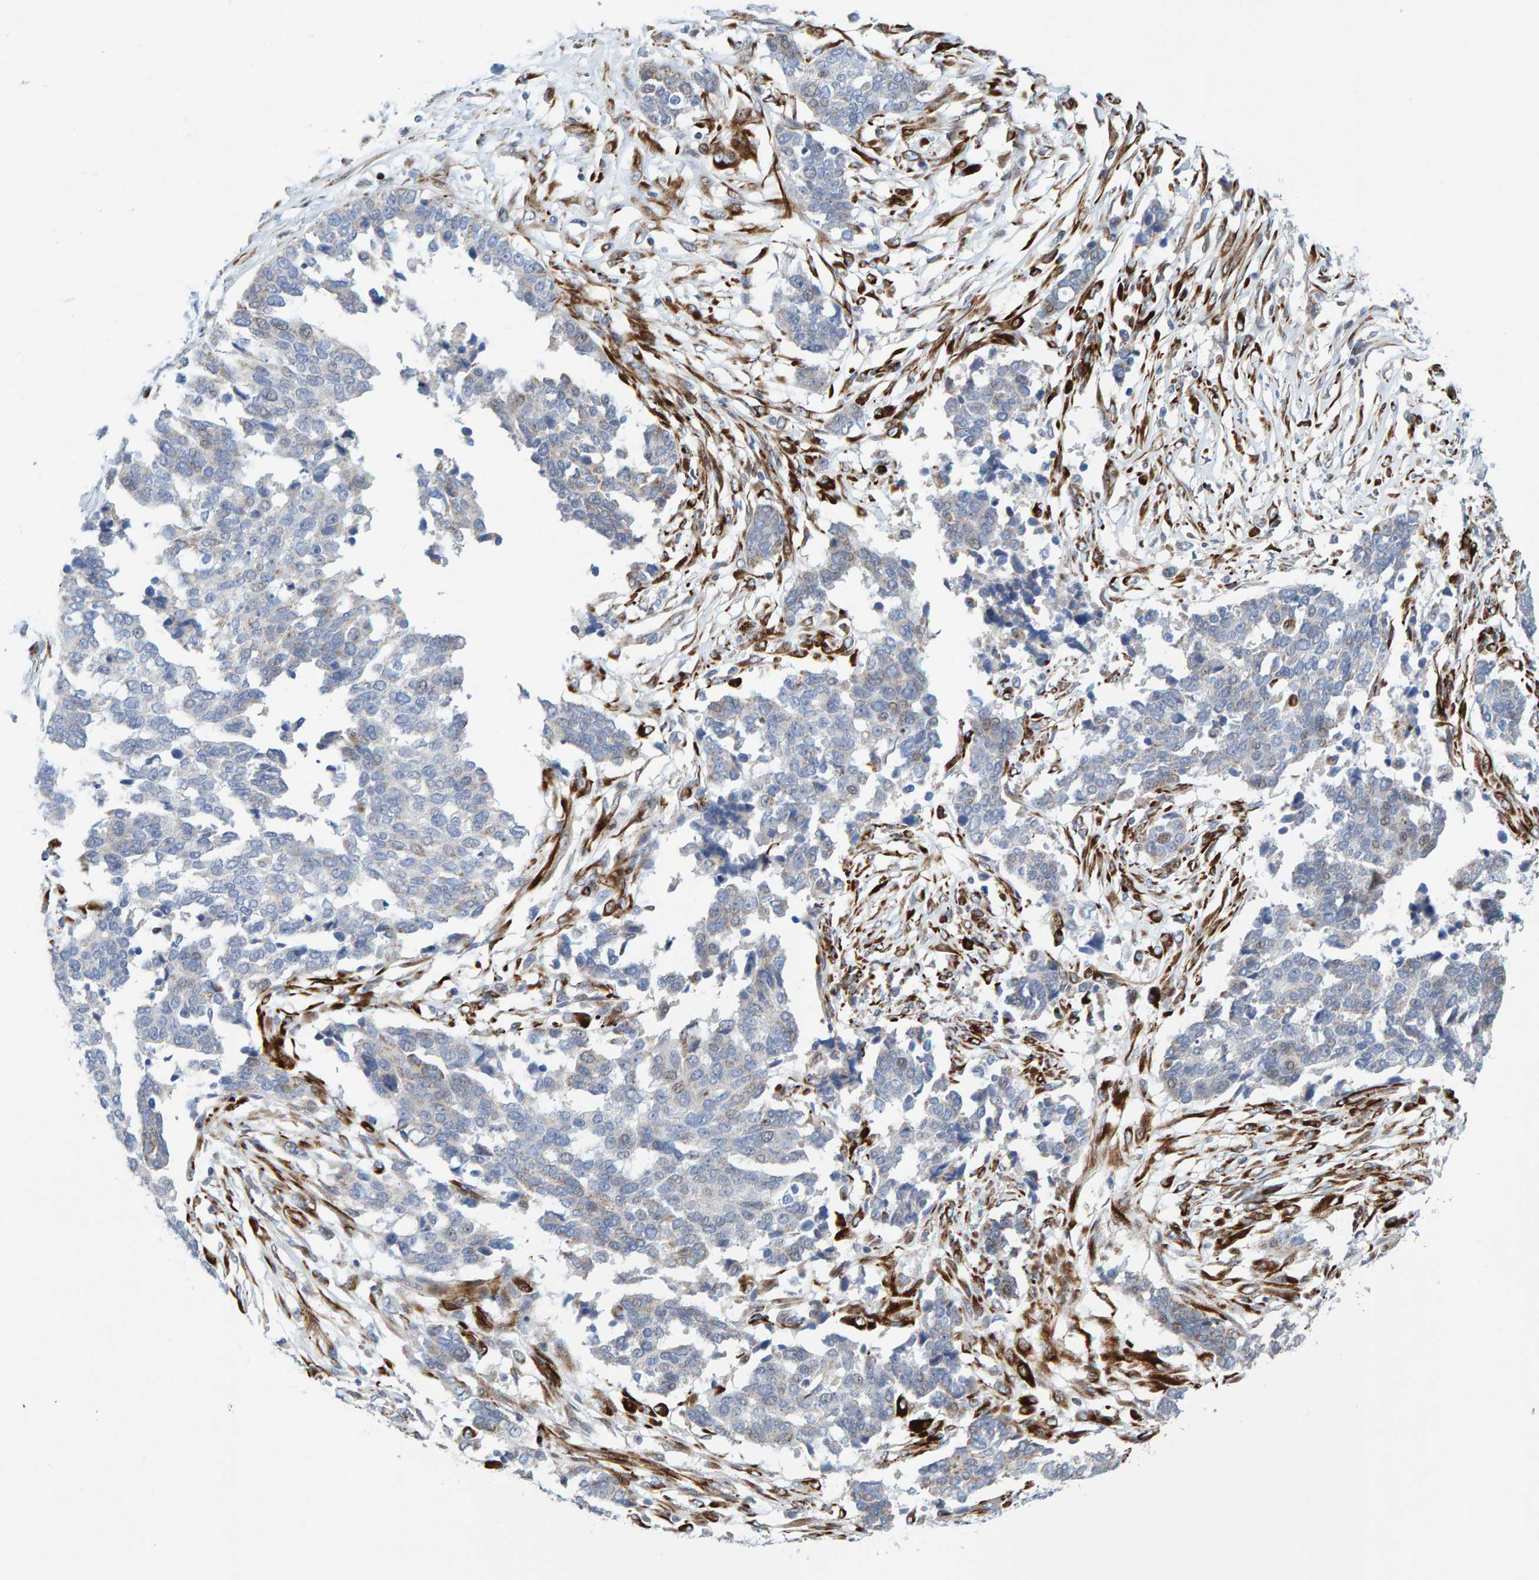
{"staining": {"intensity": "negative", "quantity": "none", "location": "none"}, "tissue": "ovarian cancer", "cell_type": "Tumor cells", "image_type": "cancer", "snomed": [{"axis": "morphology", "description": "Cystadenocarcinoma, serous, NOS"}, {"axis": "topography", "description": "Ovary"}], "caption": "Immunohistochemical staining of human ovarian serous cystadenocarcinoma shows no significant positivity in tumor cells. Nuclei are stained in blue.", "gene": "POLG2", "patient": {"sex": "female", "age": 44}}